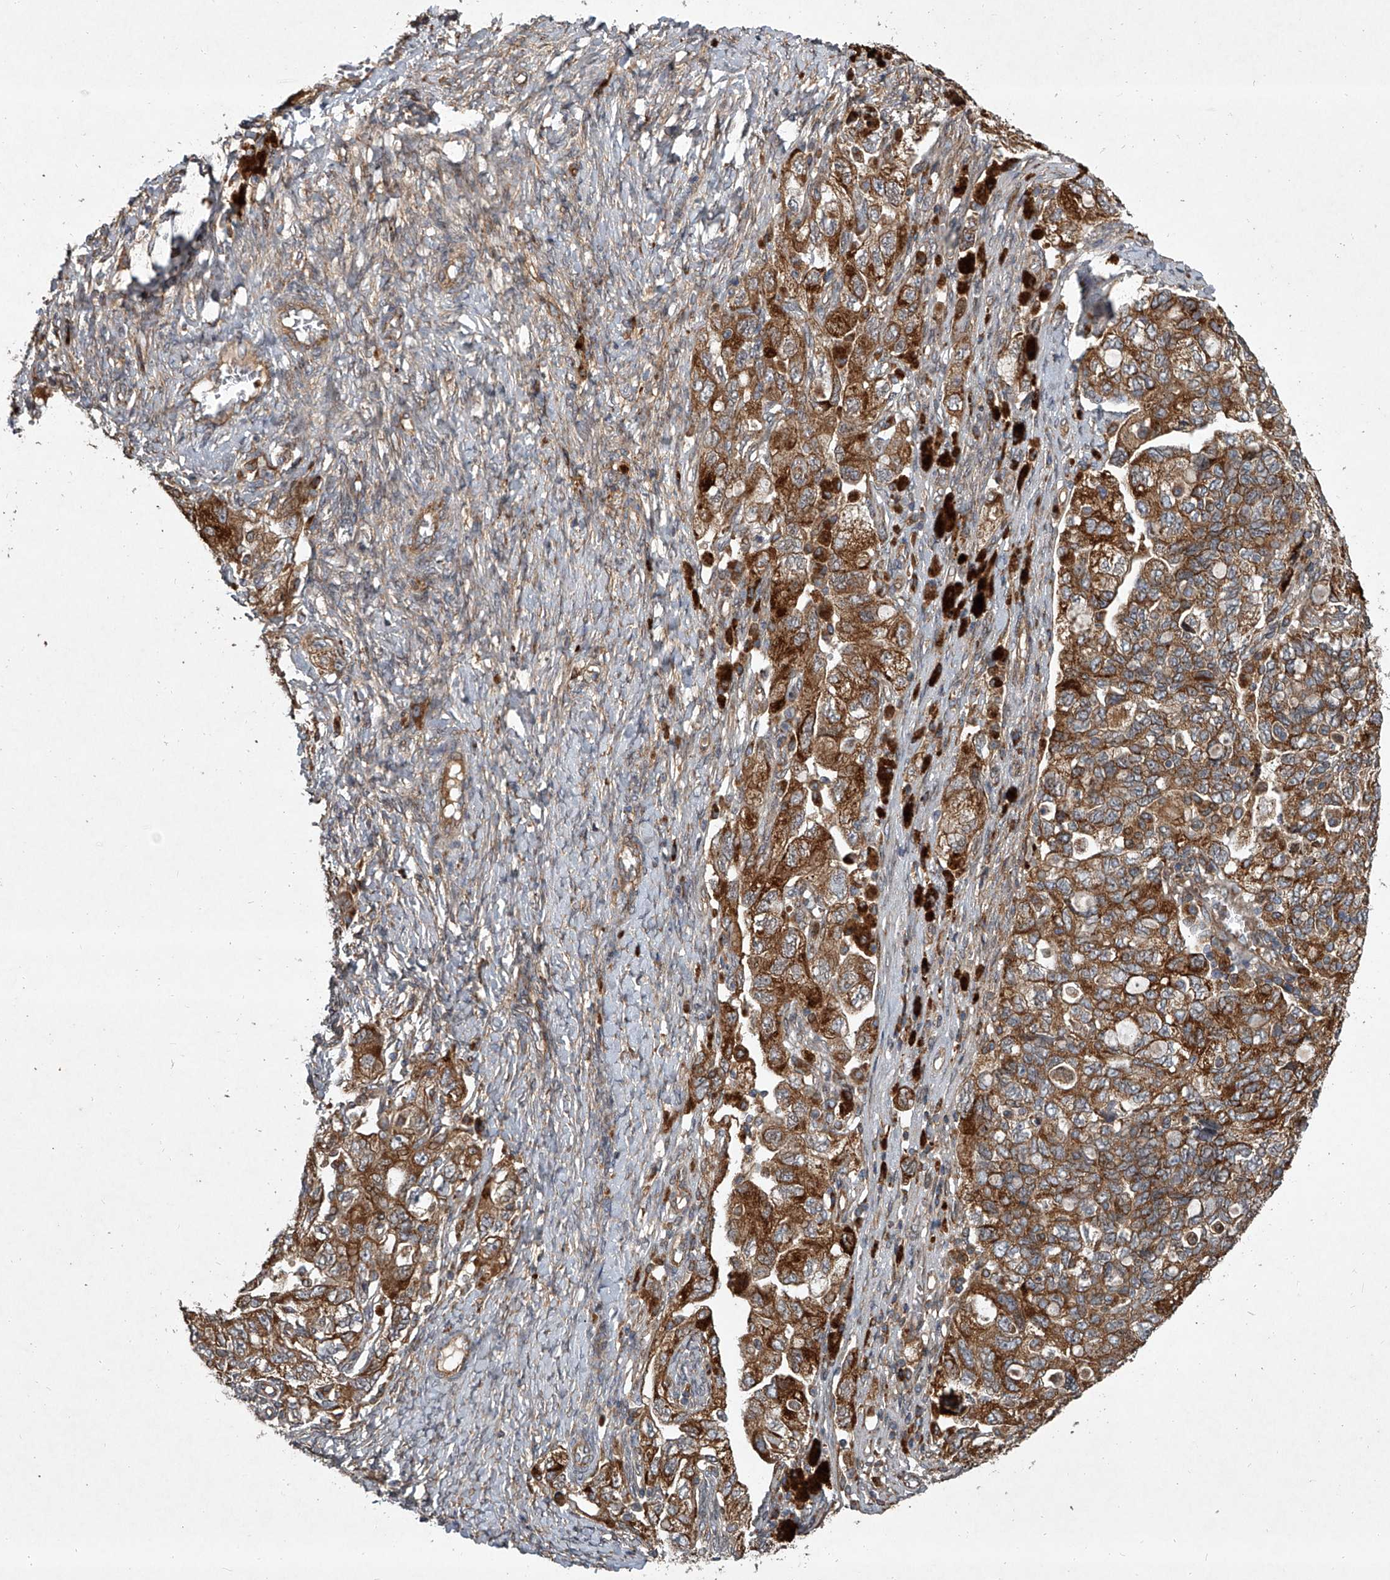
{"staining": {"intensity": "moderate", "quantity": ">75%", "location": "cytoplasmic/membranous"}, "tissue": "ovarian cancer", "cell_type": "Tumor cells", "image_type": "cancer", "snomed": [{"axis": "morphology", "description": "Carcinoma, NOS"}, {"axis": "morphology", "description": "Cystadenocarcinoma, serous, NOS"}, {"axis": "topography", "description": "Ovary"}], "caption": "Immunohistochemical staining of human serous cystadenocarcinoma (ovarian) demonstrates moderate cytoplasmic/membranous protein expression in about >75% of tumor cells. (DAB (3,3'-diaminobenzidine) IHC, brown staining for protein, blue staining for nuclei).", "gene": "EVA1C", "patient": {"sex": "female", "age": 69}}